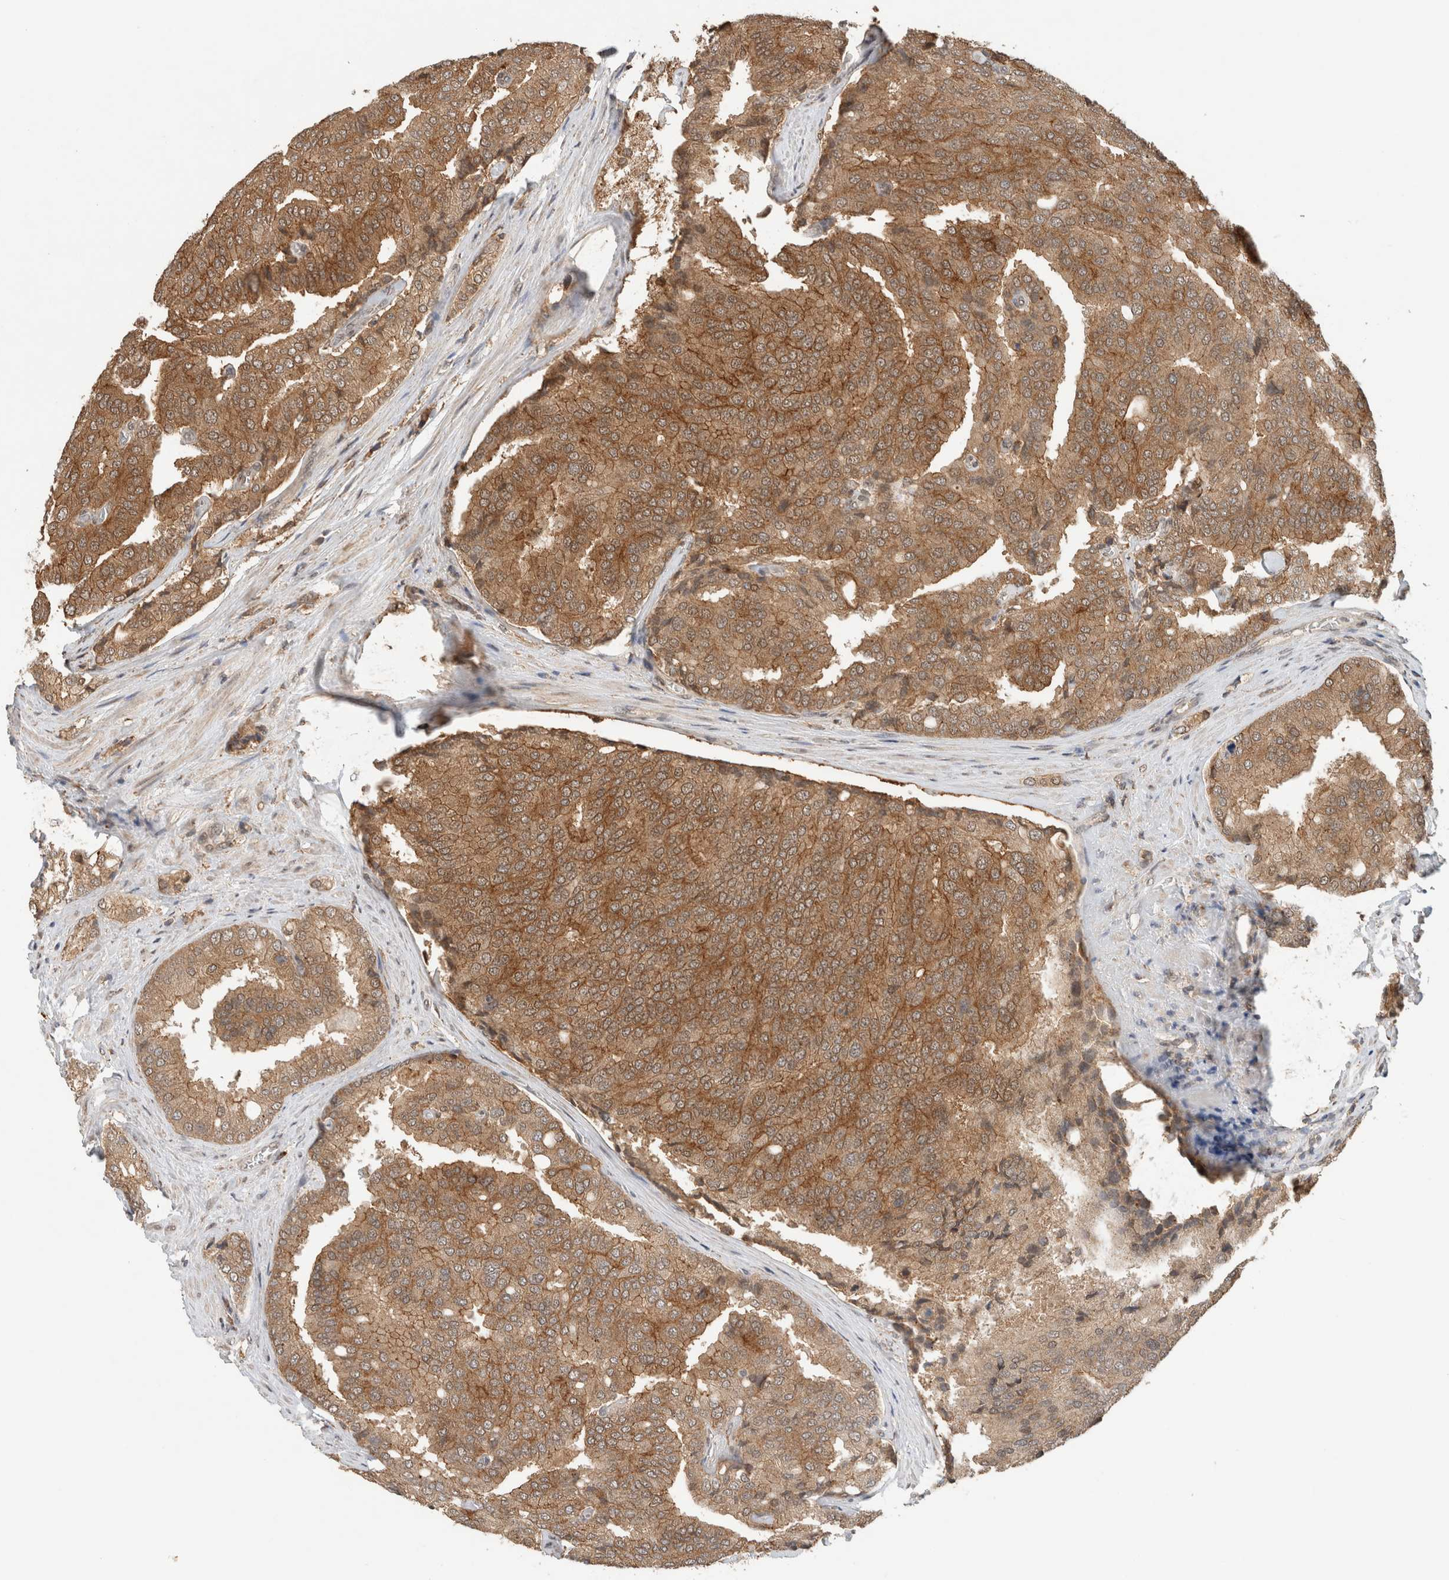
{"staining": {"intensity": "moderate", "quantity": ">75%", "location": "cytoplasmic/membranous,nuclear"}, "tissue": "prostate cancer", "cell_type": "Tumor cells", "image_type": "cancer", "snomed": [{"axis": "morphology", "description": "Adenocarcinoma, High grade"}, {"axis": "topography", "description": "Prostate"}], "caption": "Prostate adenocarcinoma (high-grade) stained for a protein exhibits moderate cytoplasmic/membranous and nuclear positivity in tumor cells. (Stains: DAB in brown, nuclei in blue, Microscopy: brightfield microscopy at high magnification).", "gene": "C1orf21", "patient": {"sex": "male", "age": 50}}